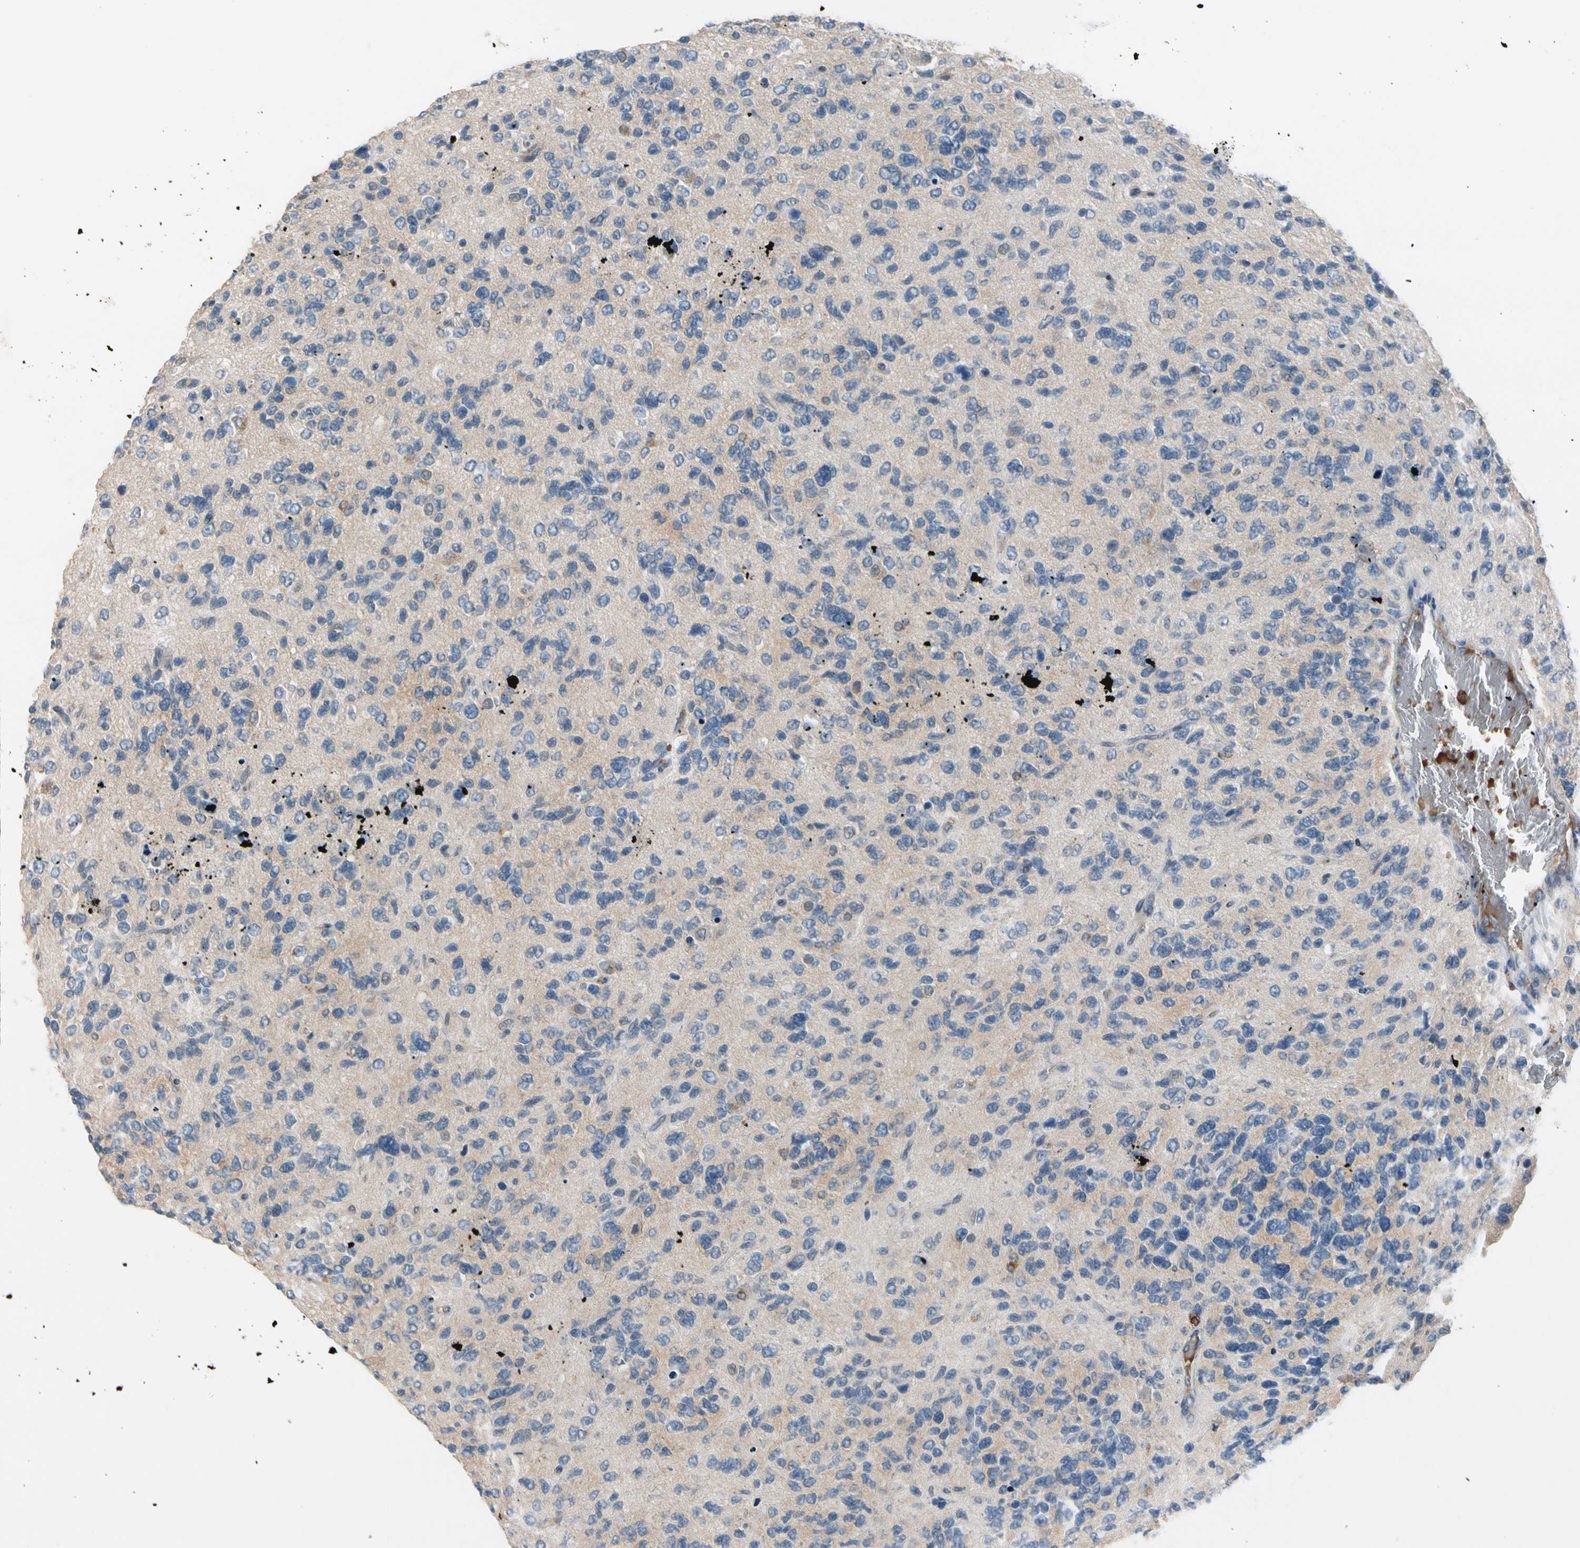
{"staining": {"intensity": "moderate", "quantity": "<25%", "location": "cytoplasmic/membranous"}, "tissue": "glioma", "cell_type": "Tumor cells", "image_type": "cancer", "snomed": [{"axis": "morphology", "description": "Glioma, malignant, High grade"}, {"axis": "topography", "description": "Brain"}], "caption": "Immunohistochemical staining of glioma reveals moderate cytoplasmic/membranous protein expression in approximately <25% of tumor cells.", "gene": "CNDP1", "patient": {"sex": "female", "age": 58}}